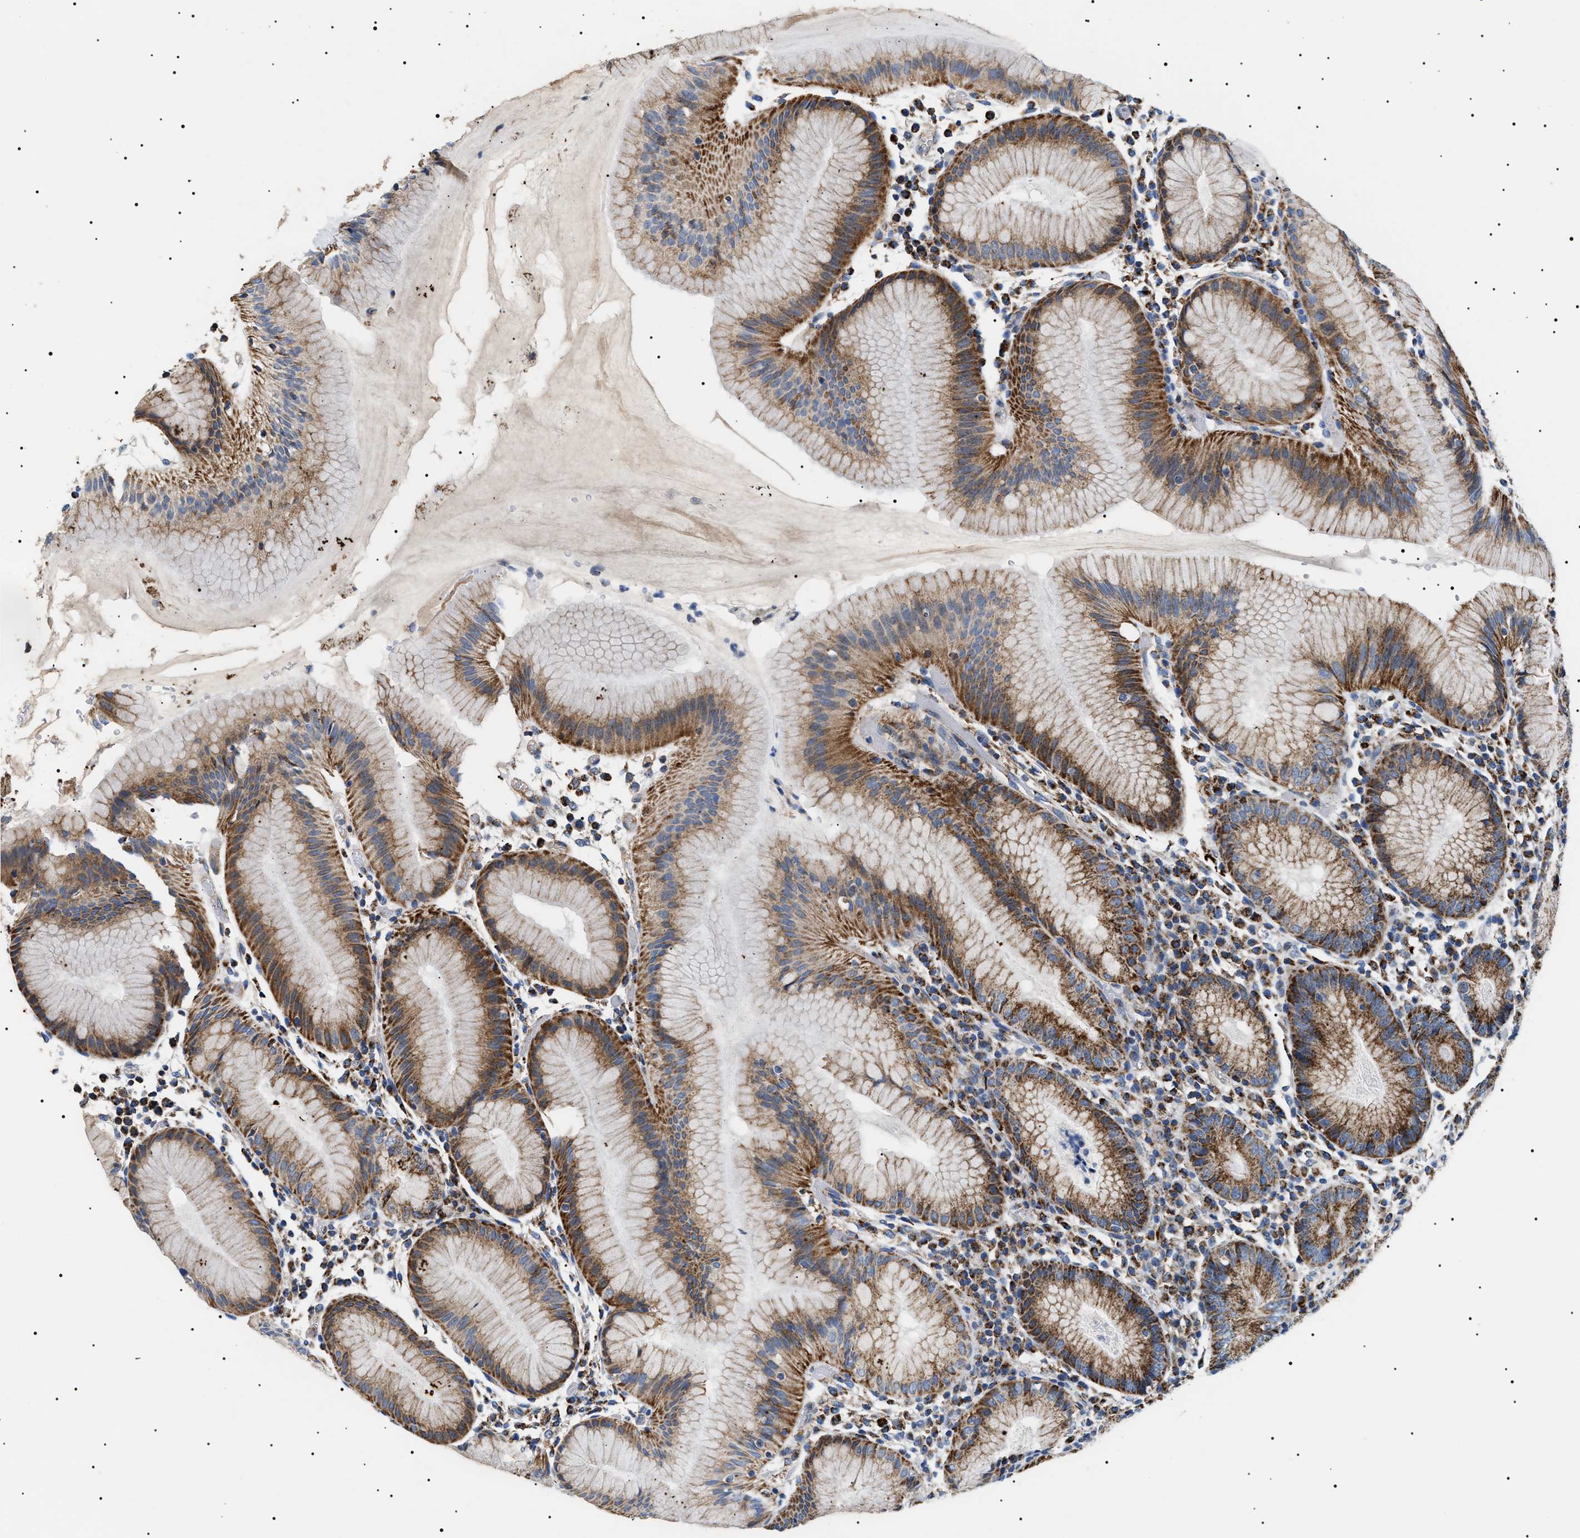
{"staining": {"intensity": "strong", "quantity": ">75%", "location": "cytoplasmic/membranous"}, "tissue": "stomach", "cell_type": "Glandular cells", "image_type": "normal", "snomed": [{"axis": "morphology", "description": "Normal tissue, NOS"}, {"axis": "topography", "description": "Stomach"}, {"axis": "topography", "description": "Stomach, lower"}], "caption": "Immunohistochemistry (IHC) (DAB (3,3'-diaminobenzidine)) staining of normal stomach exhibits strong cytoplasmic/membranous protein expression in about >75% of glandular cells. (DAB (3,3'-diaminobenzidine) = brown stain, brightfield microscopy at high magnification).", "gene": "OXSM", "patient": {"sex": "female", "age": 75}}